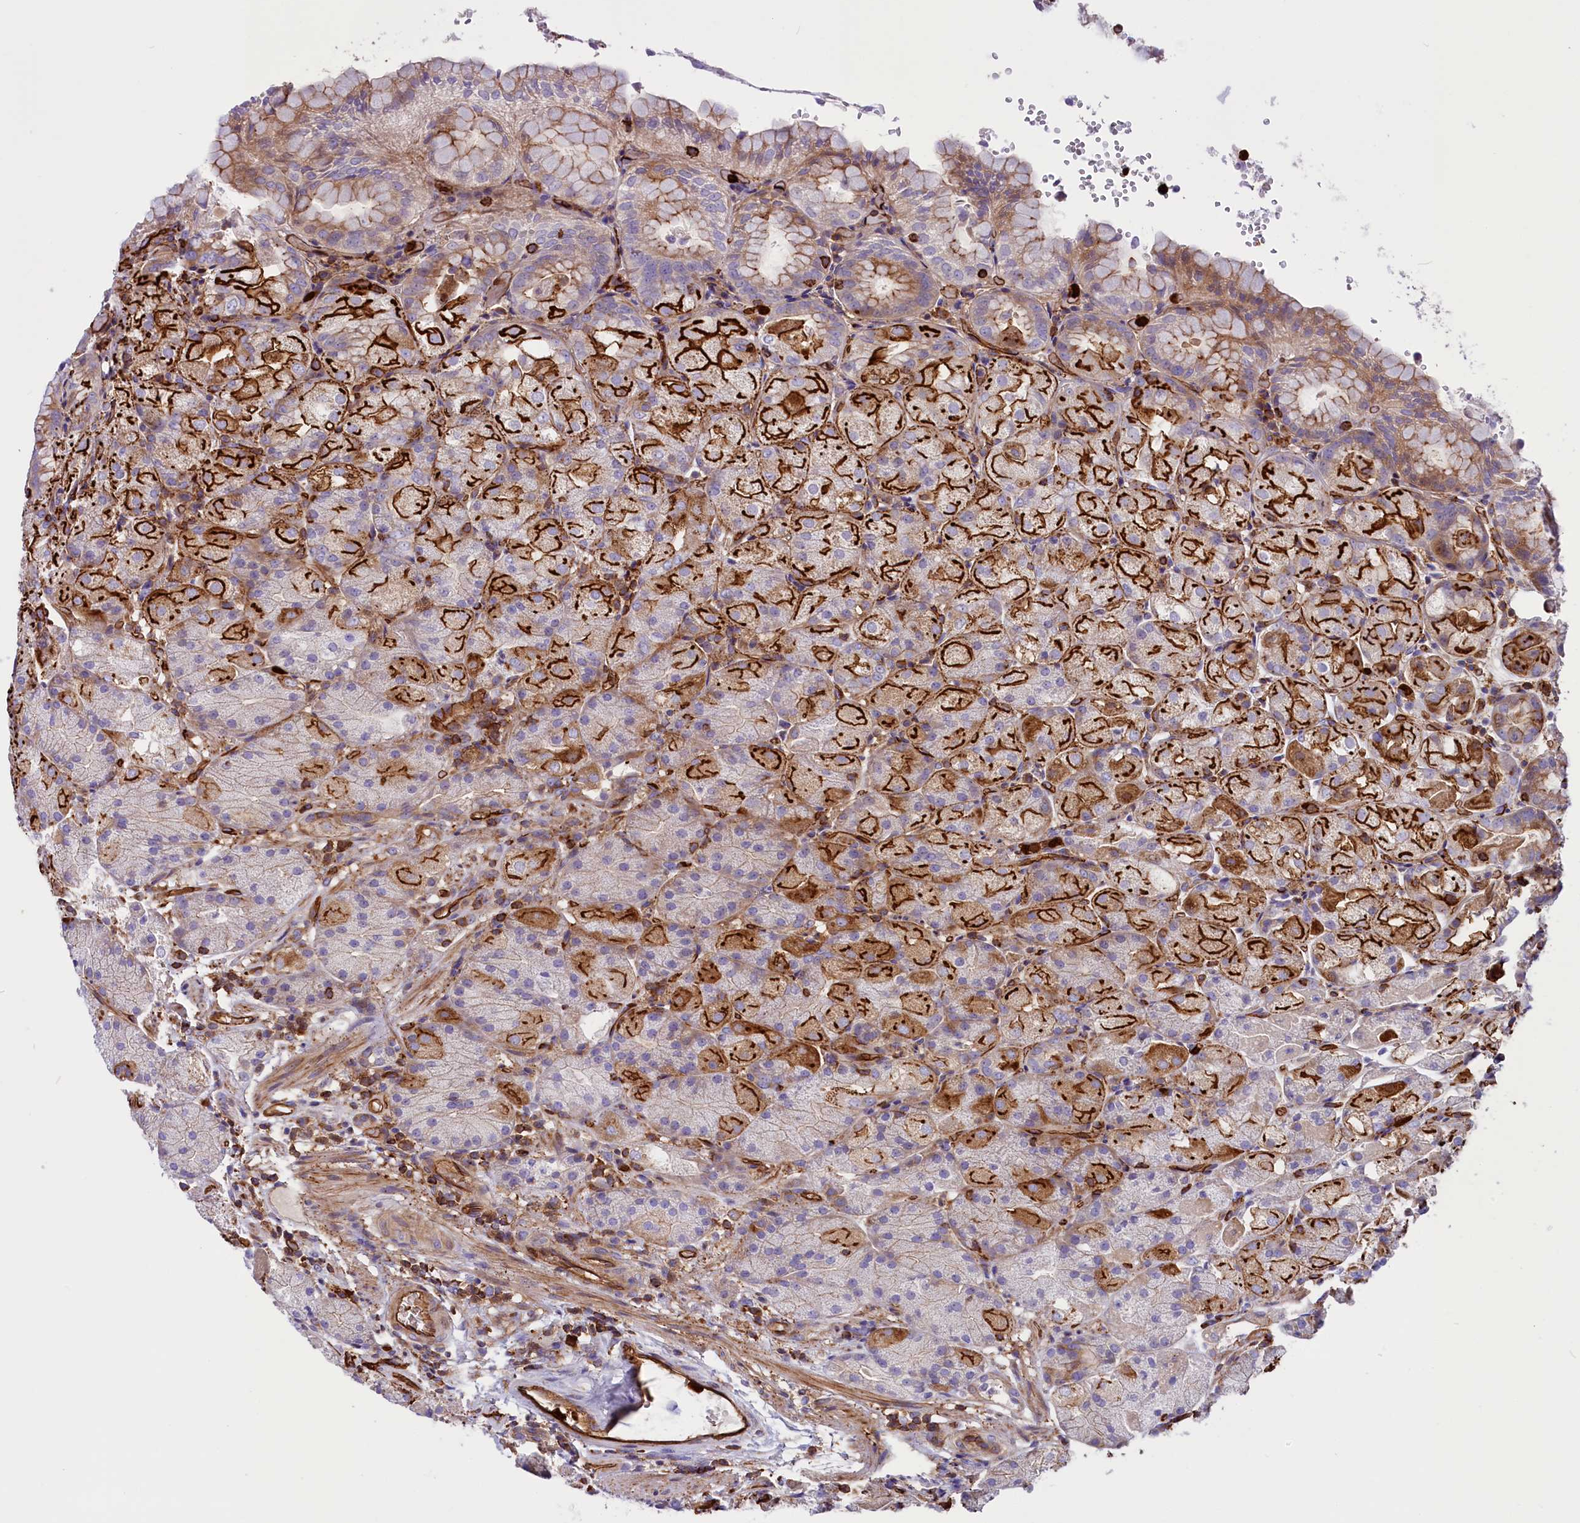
{"staining": {"intensity": "strong", "quantity": "25%-75%", "location": "cytoplasmic/membranous"}, "tissue": "stomach", "cell_type": "Glandular cells", "image_type": "normal", "snomed": [{"axis": "morphology", "description": "Normal tissue, NOS"}, {"axis": "topography", "description": "Stomach, upper"}, {"axis": "topography", "description": "Stomach, lower"}], "caption": "IHC (DAB) staining of benign human stomach shows strong cytoplasmic/membranous protein positivity in approximately 25%-75% of glandular cells. The protein is shown in brown color, while the nuclei are stained blue.", "gene": "CD99L2", "patient": {"sex": "male", "age": 62}}